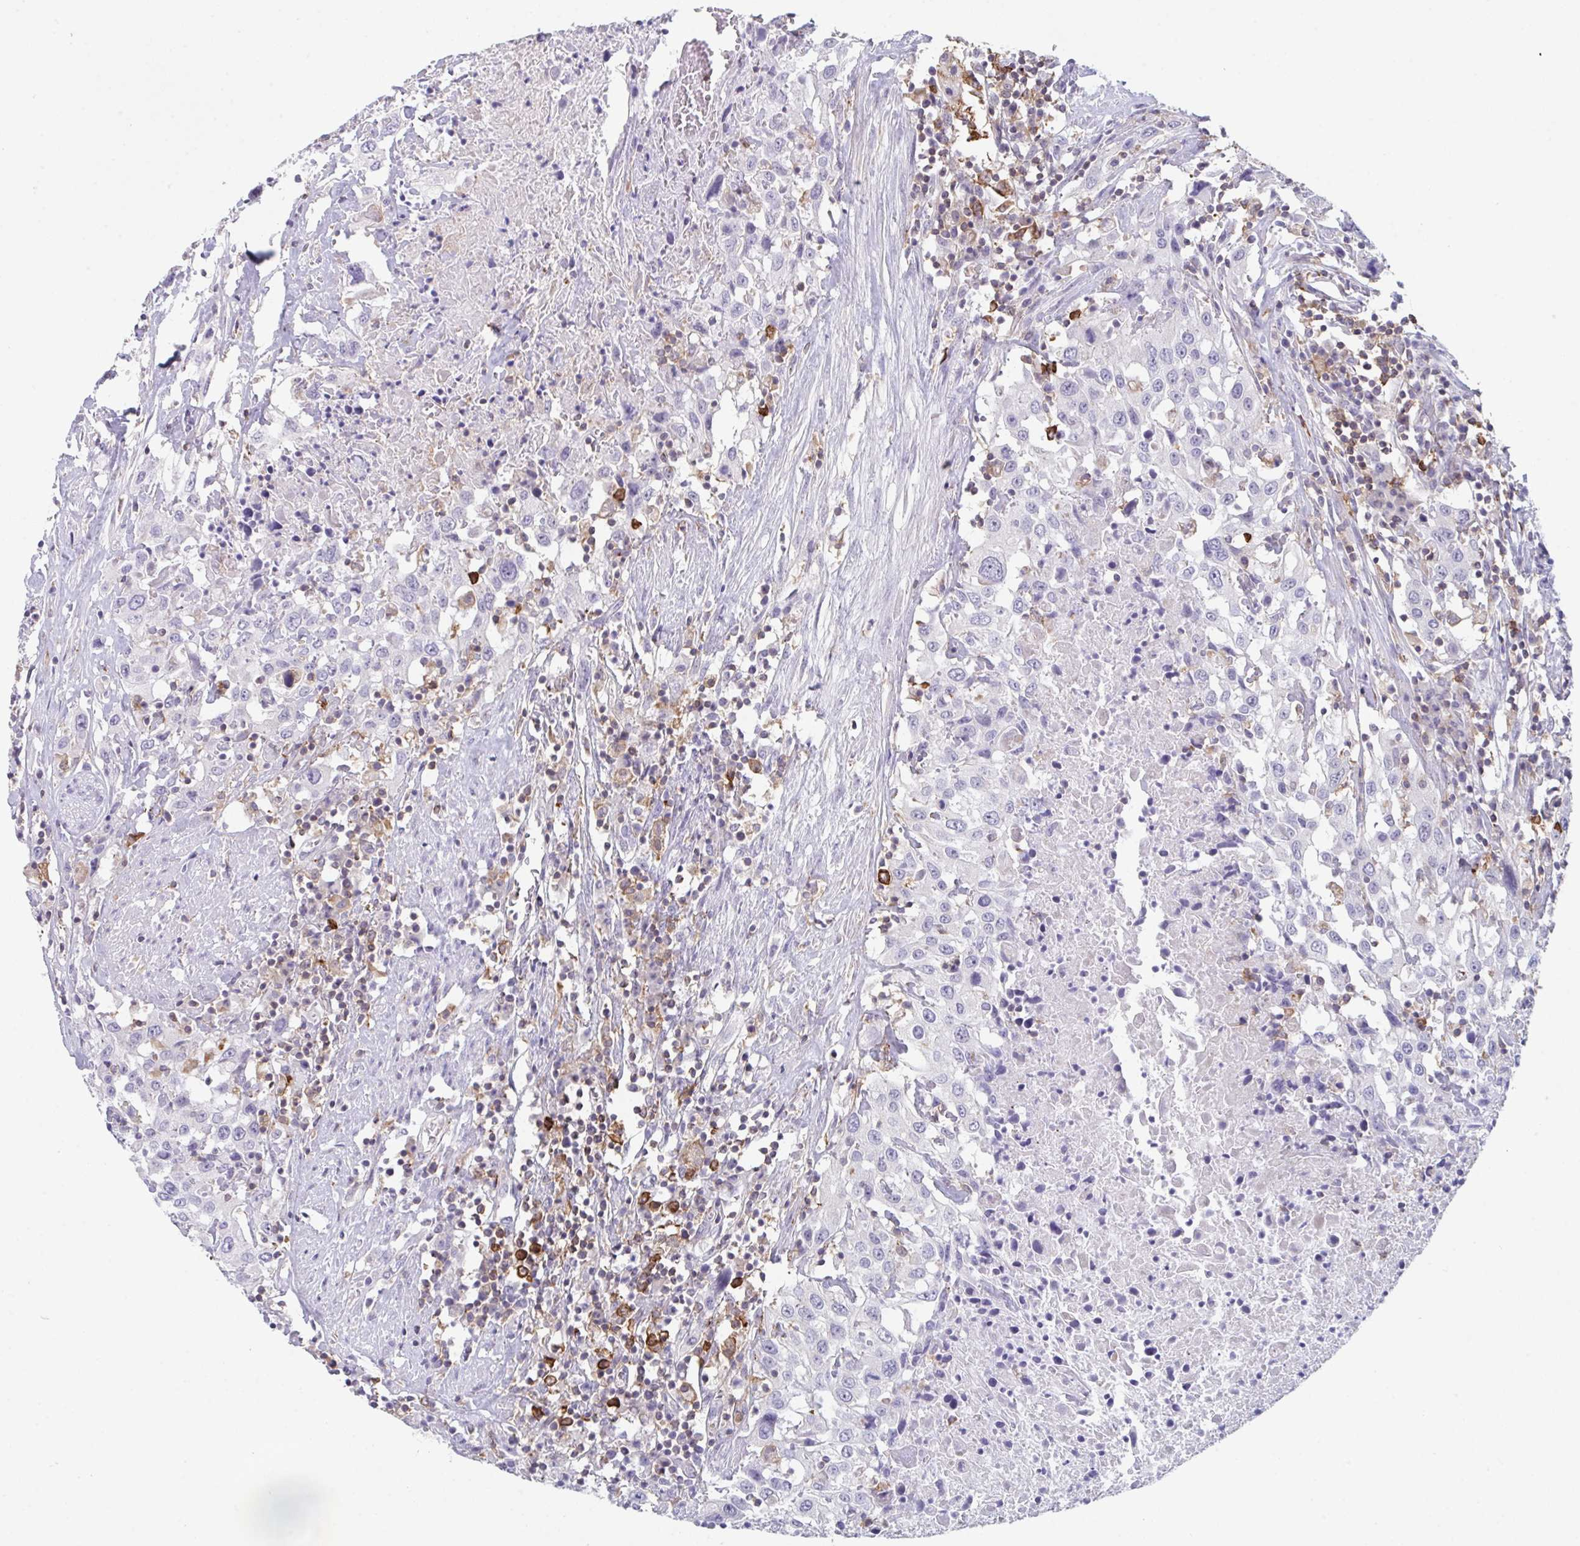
{"staining": {"intensity": "negative", "quantity": "none", "location": "none"}, "tissue": "urothelial cancer", "cell_type": "Tumor cells", "image_type": "cancer", "snomed": [{"axis": "morphology", "description": "Urothelial carcinoma, High grade"}, {"axis": "topography", "description": "Urinary bladder"}], "caption": "IHC photomicrograph of neoplastic tissue: urothelial cancer stained with DAB (3,3'-diaminobenzidine) displays no significant protein expression in tumor cells.", "gene": "DISP2", "patient": {"sex": "male", "age": 61}}